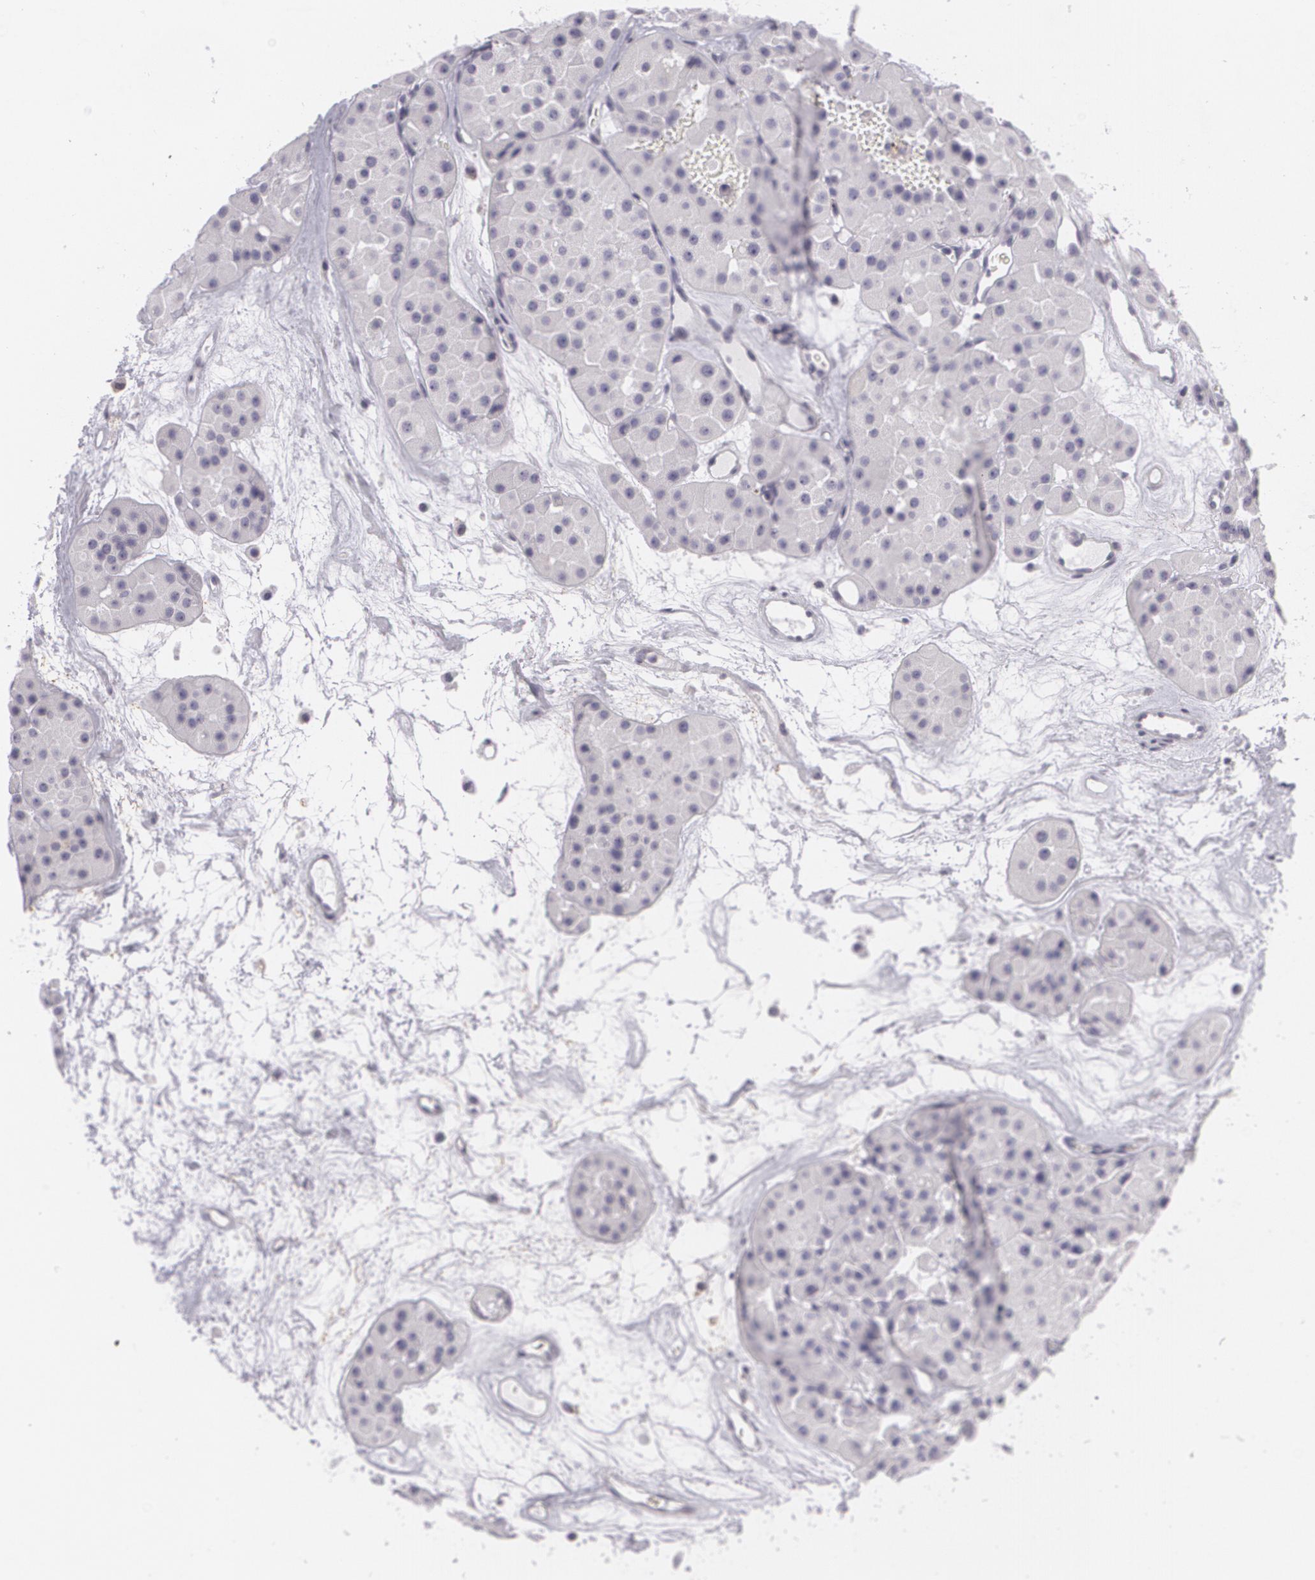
{"staining": {"intensity": "negative", "quantity": "none", "location": "none"}, "tissue": "renal cancer", "cell_type": "Tumor cells", "image_type": "cancer", "snomed": [{"axis": "morphology", "description": "Adenocarcinoma, uncertain malignant potential"}, {"axis": "topography", "description": "Kidney"}], "caption": "Tumor cells show no significant protein staining in renal cancer (adenocarcinoma,  uncertain malignant potential).", "gene": "MAP2", "patient": {"sex": "male", "age": 63}}